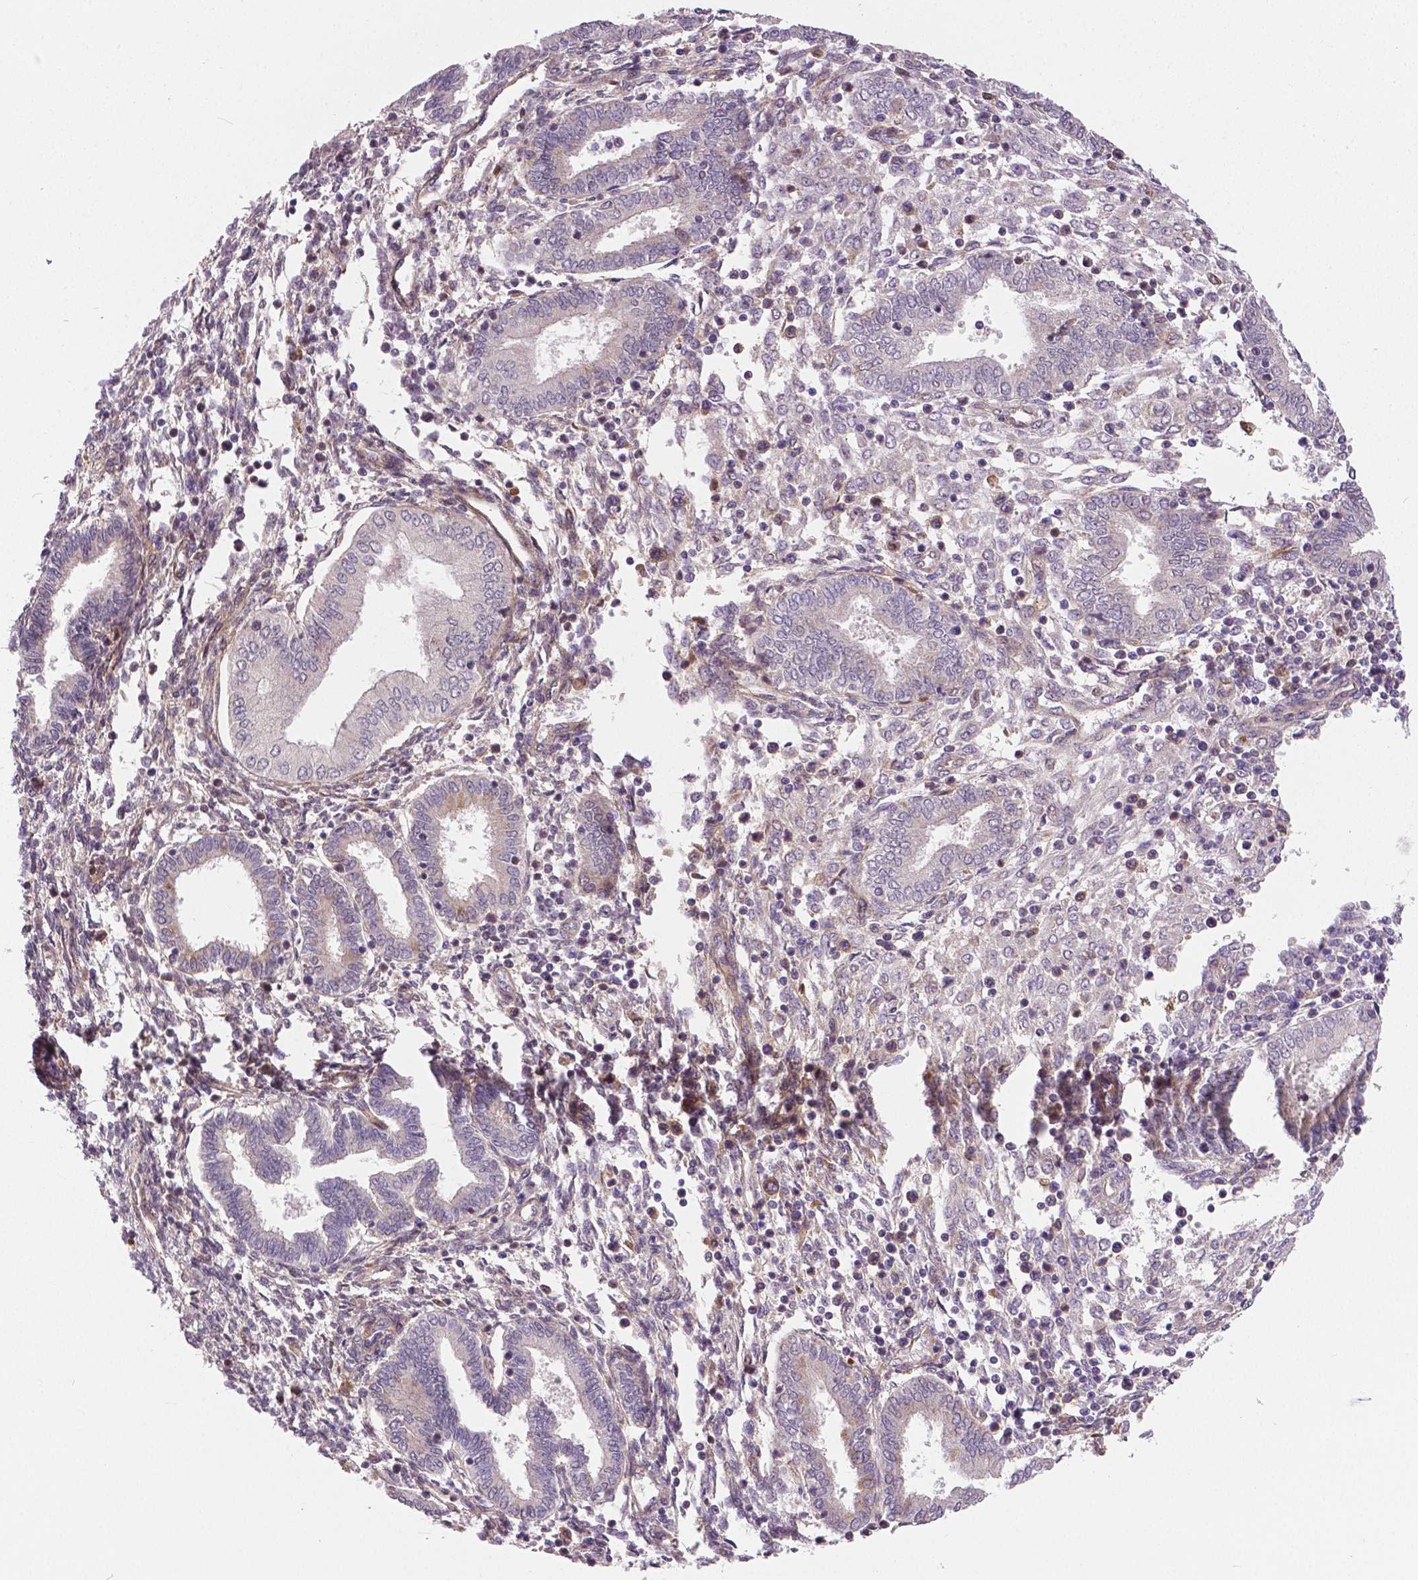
{"staining": {"intensity": "negative", "quantity": "none", "location": "none"}, "tissue": "endometrium", "cell_type": "Cells in endometrial stroma", "image_type": "normal", "snomed": [{"axis": "morphology", "description": "Normal tissue, NOS"}, {"axis": "topography", "description": "Endometrium"}], "caption": "The micrograph displays no significant staining in cells in endometrial stroma of endometrium. The staining was performed using DAB (3,3'-diaminobenzidine) to visualize the protein expression in brown, while the nuclei were stained in blue with hematoxylin (Magnification: 20x).", "gene": "FLT1", "patient": {"sex": "female", "age": 42}}